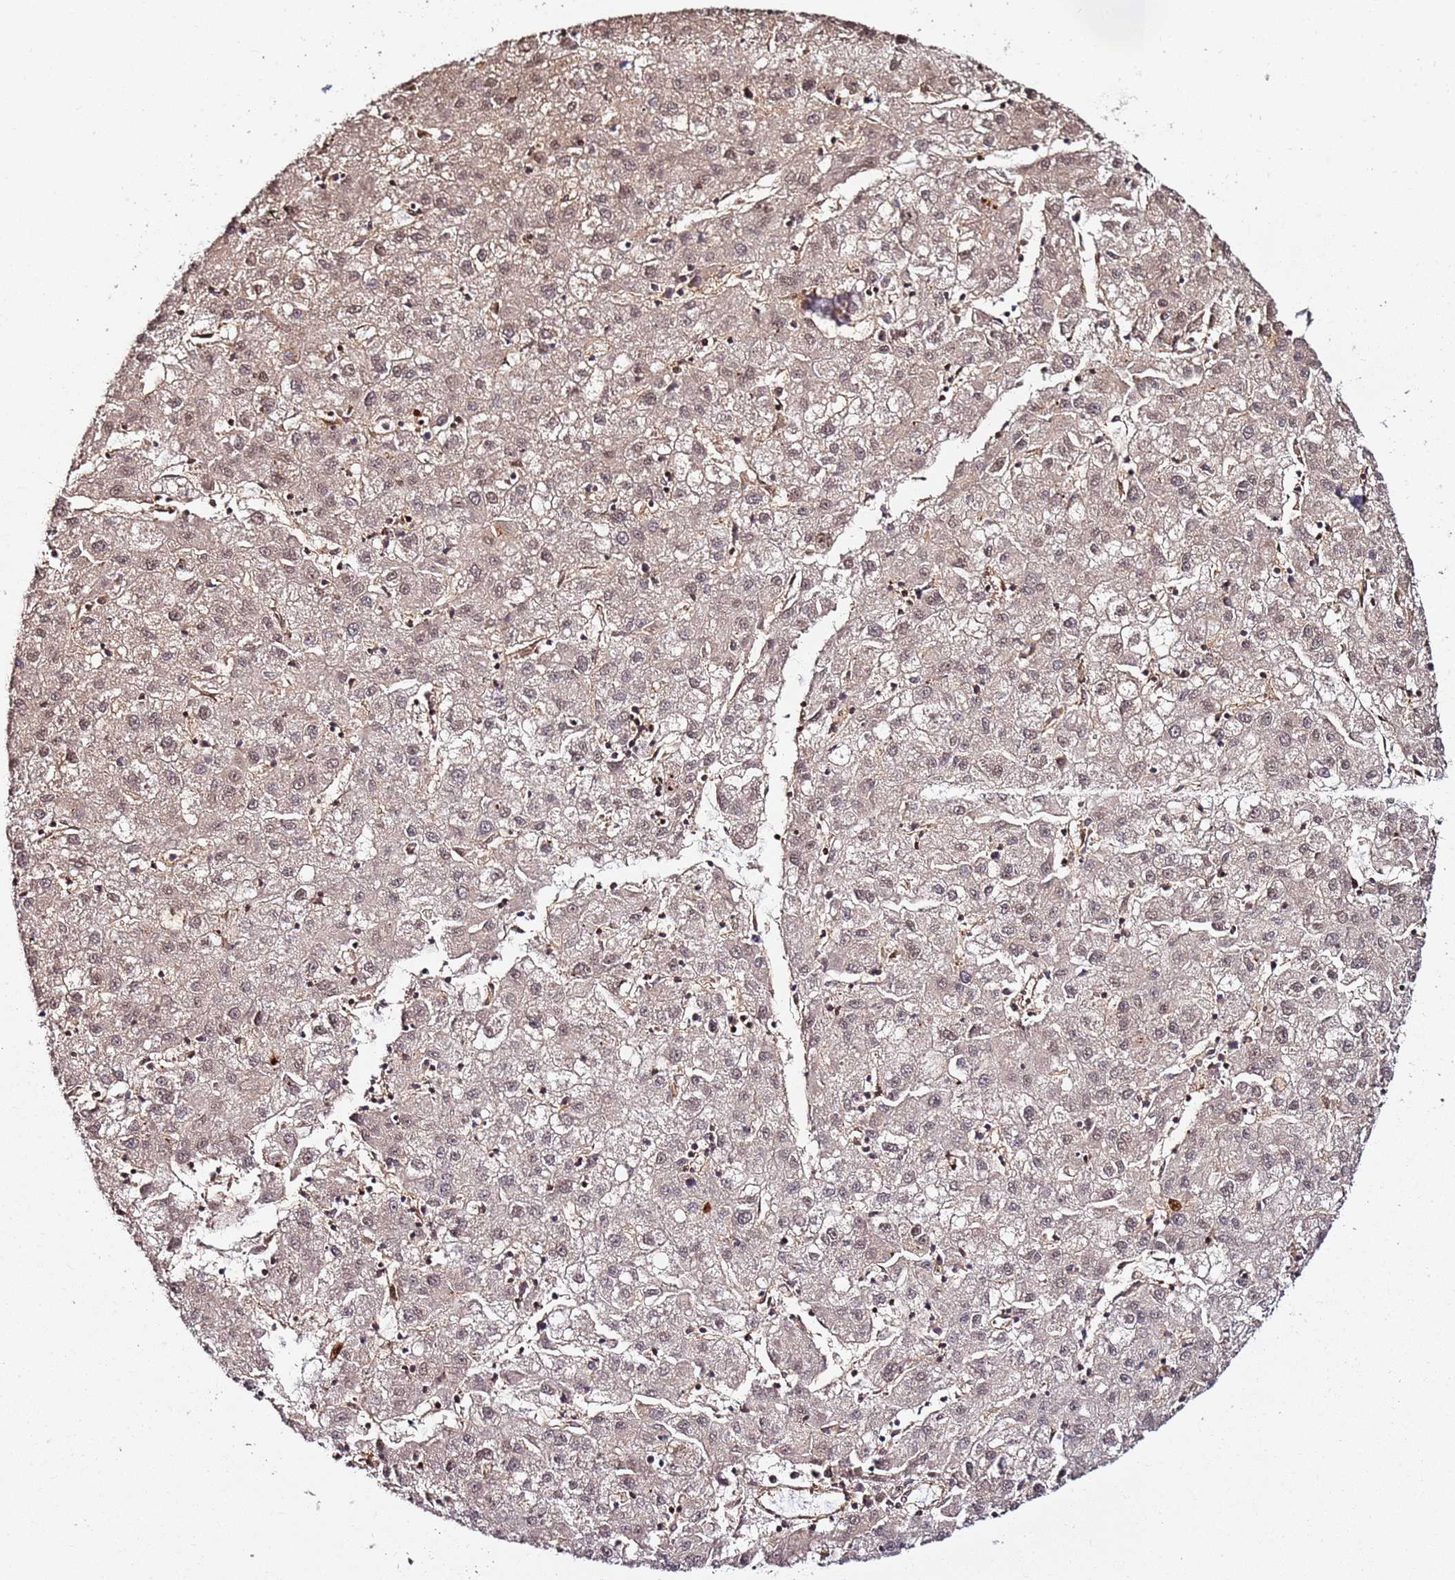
{"staining": {"intensity": "weak", "quantity": ">75%", "location": "nuclear"}, "tissue": "liver cancer", "cell_type": "Tumor cells", "image_type": "cancer", "snomed": [{"axis": "morphology", "description": "Carcinoma, Hepatocellular, NOS"}, {"axis": "topography", "description": "Liver"}], "caption": "Immunohistochemical staining of human hepatocellular carcinoma (liver) reveals weak nuclear protein staining in about >75% of tumor cells.", "gene": "CCNYL1", "patient": {"sex": "male", "age": 72}}